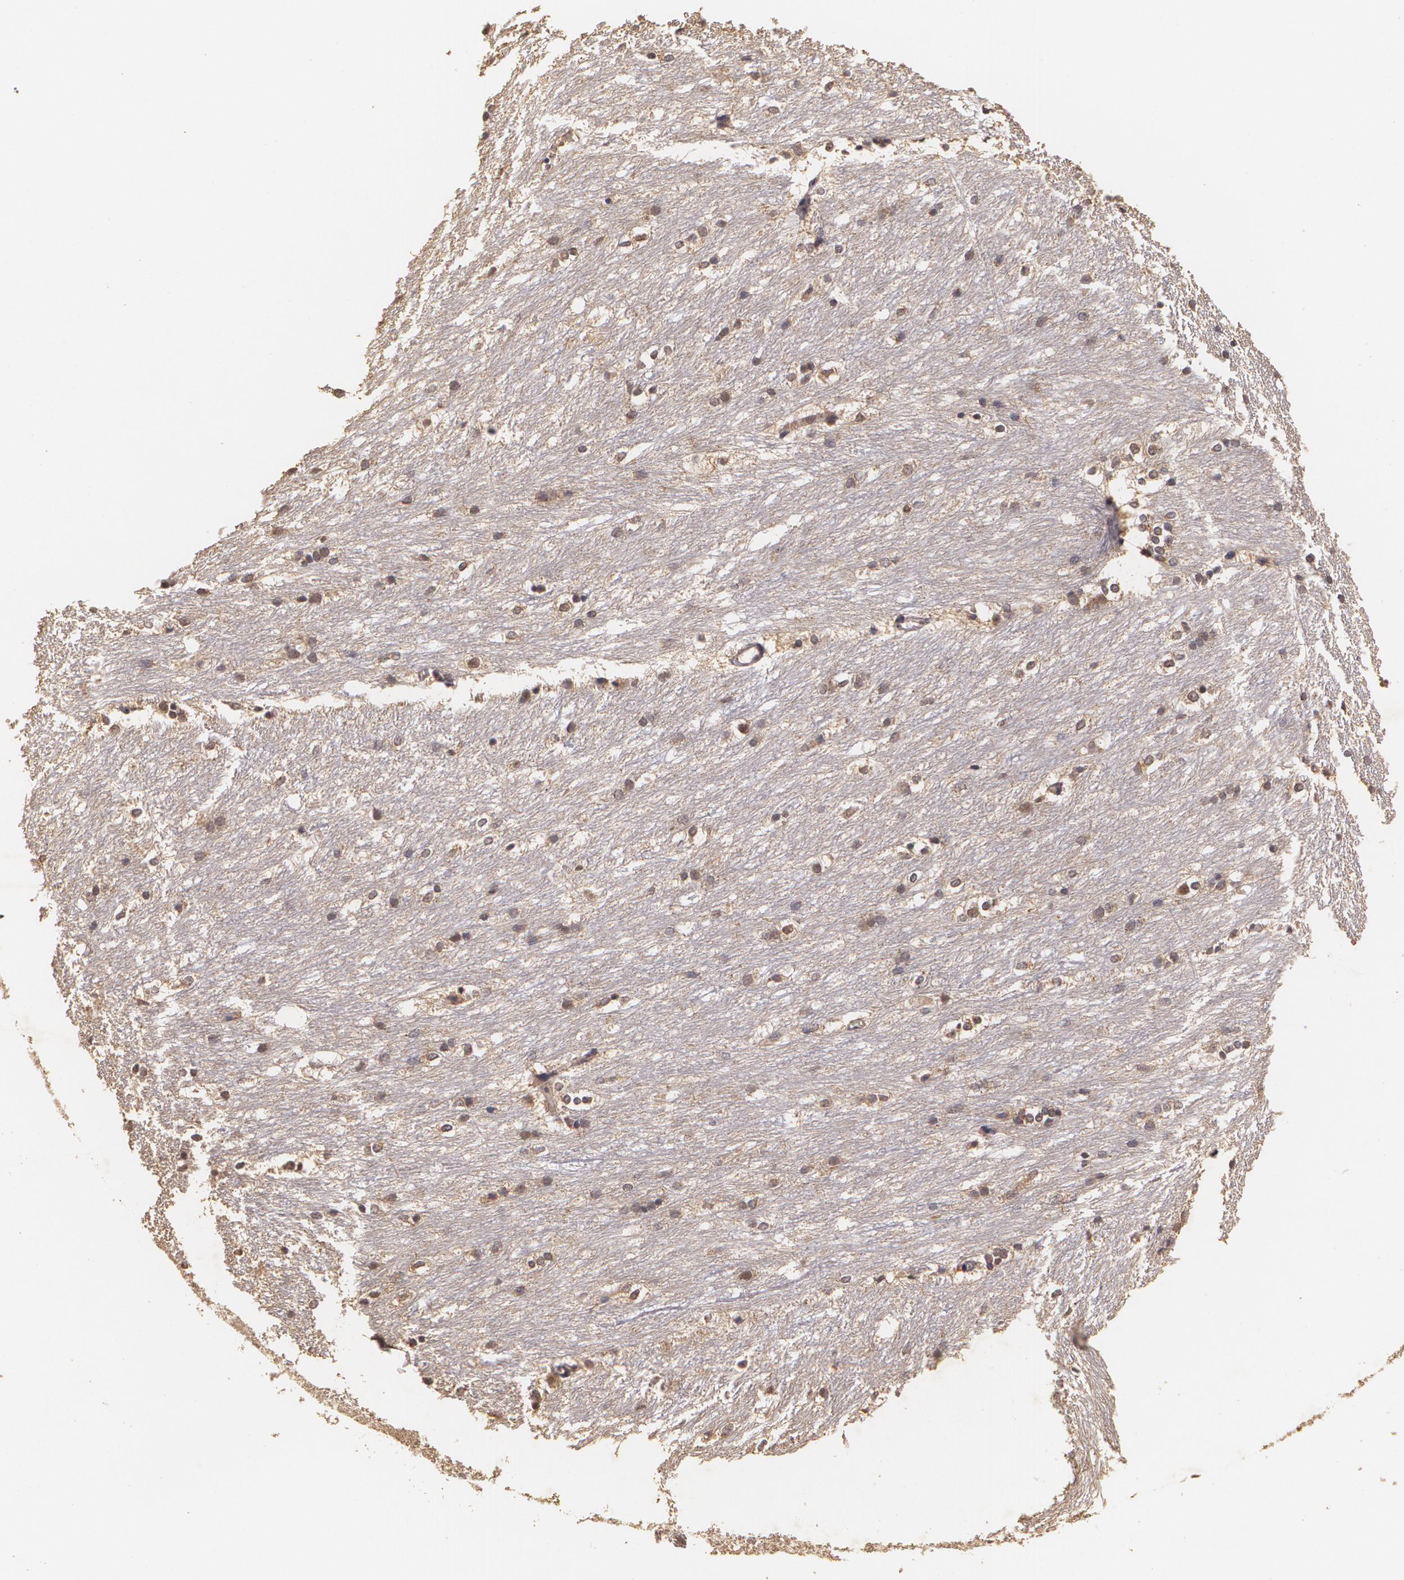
{"staining": {"intensity": "negative", "quantity": "none", "location": "none"}, "tissue": "caudate", "cell_type": "Glial cells", "image_type": "normal", "snomed": [{"axis": "morphology", "description": "Normal tissue, NOS"}, {"axis": "topography", "description": "Lateral ventricle wall"}], "caption": "An immunohistochemistry micrograph of benign caudate is shown. There is no staining in glial cells of caudate.", "gene": "BRCA1", "patient": {"sex": "female", "age": 19}}